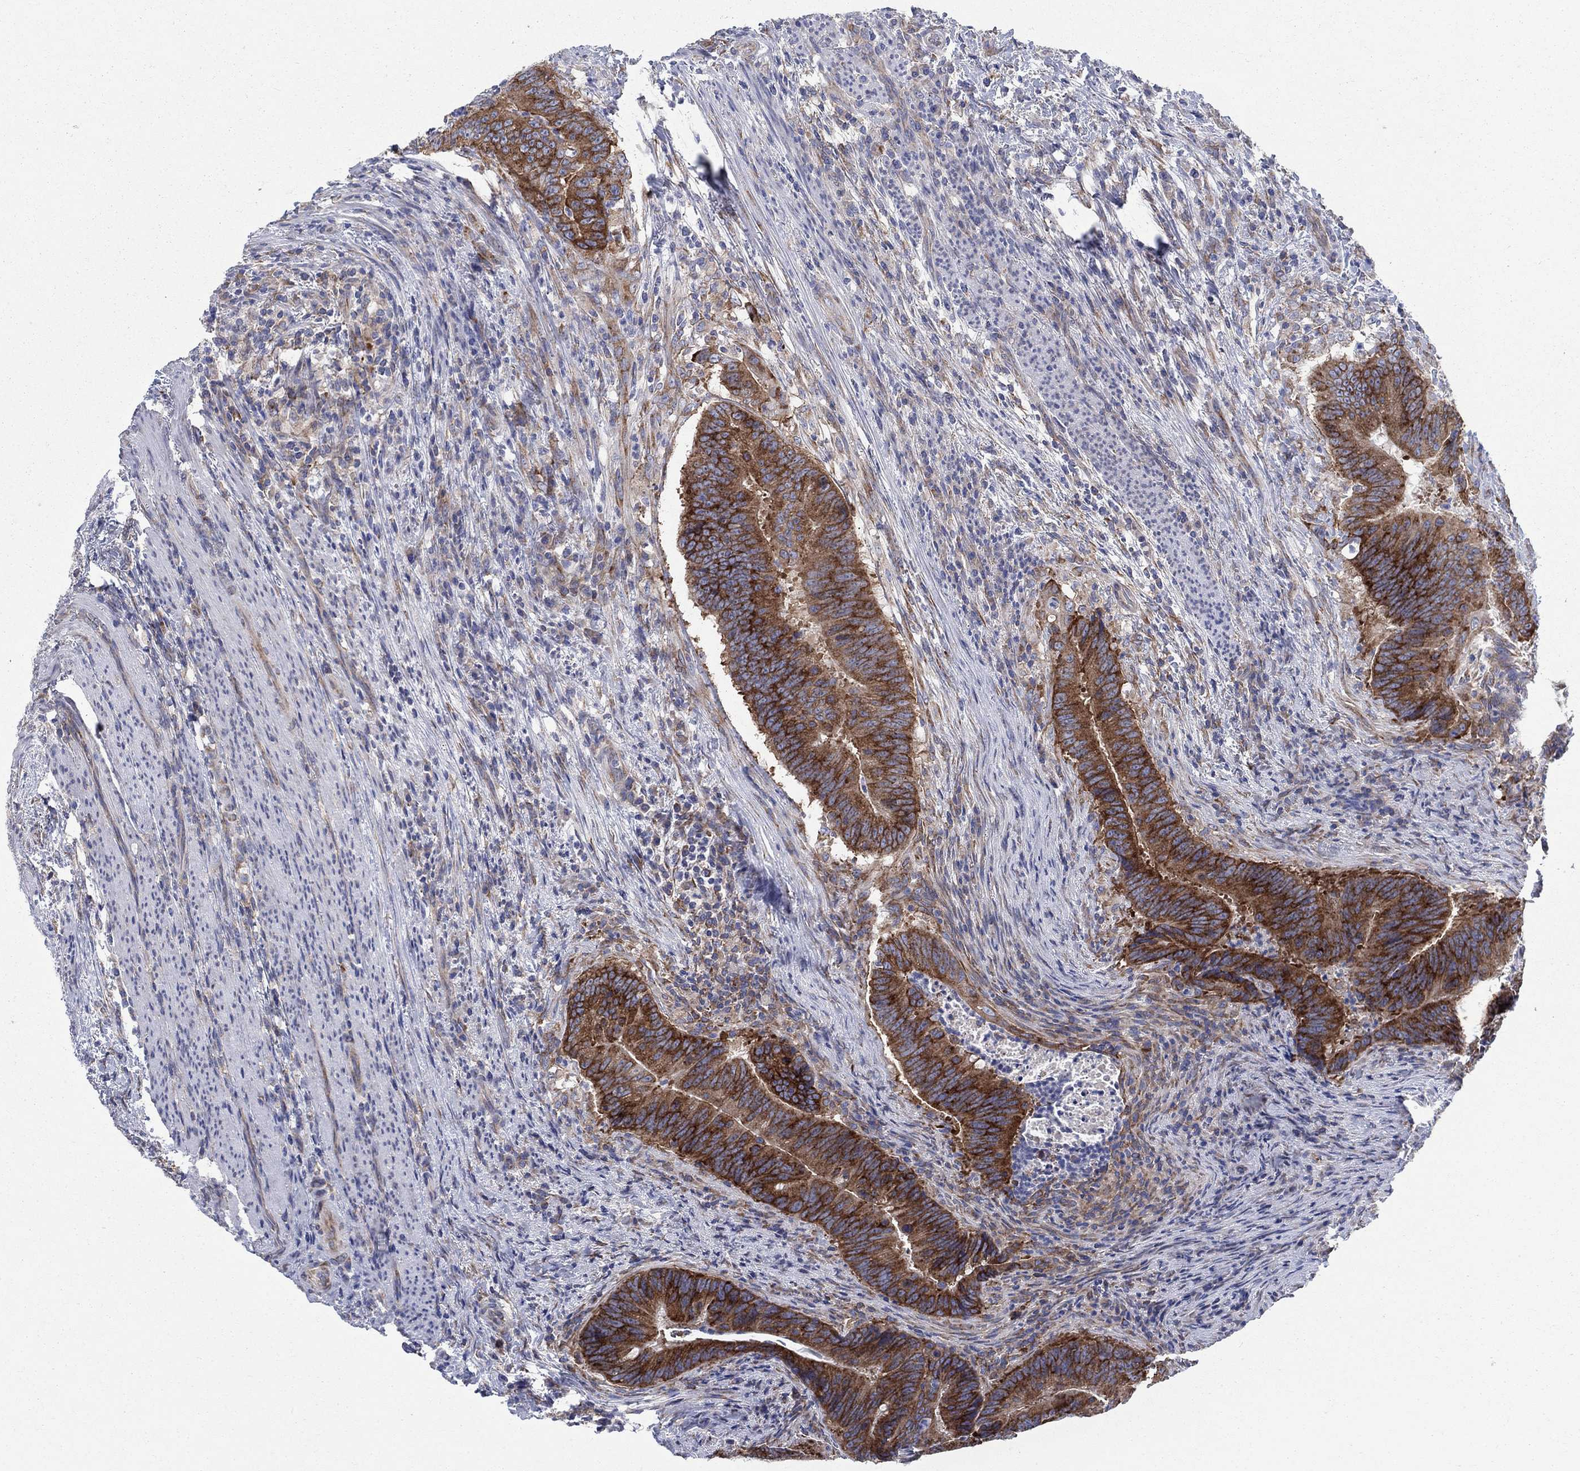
{"staining": {"intensity": "strong", "quantity": ">75%", "location": "cytoplasmic/membranous"}, "tissue": "colorectal cancer", "cell_type": "Tumor cells", "image_type": "cancer", "snomed": [{"axis": "morphology", "description": "Adenocarcinoma, NOS"}, {"axis": "topography", "description": "Colon"}], "caption": "This is an image of IHC staining of adenocarcinoma (colorectal), which shows strong staining in the cytoplasmic/membranous of tumor cells.", "gene": "TMEM59", "patient": {"sex": "female", "age": 87}}